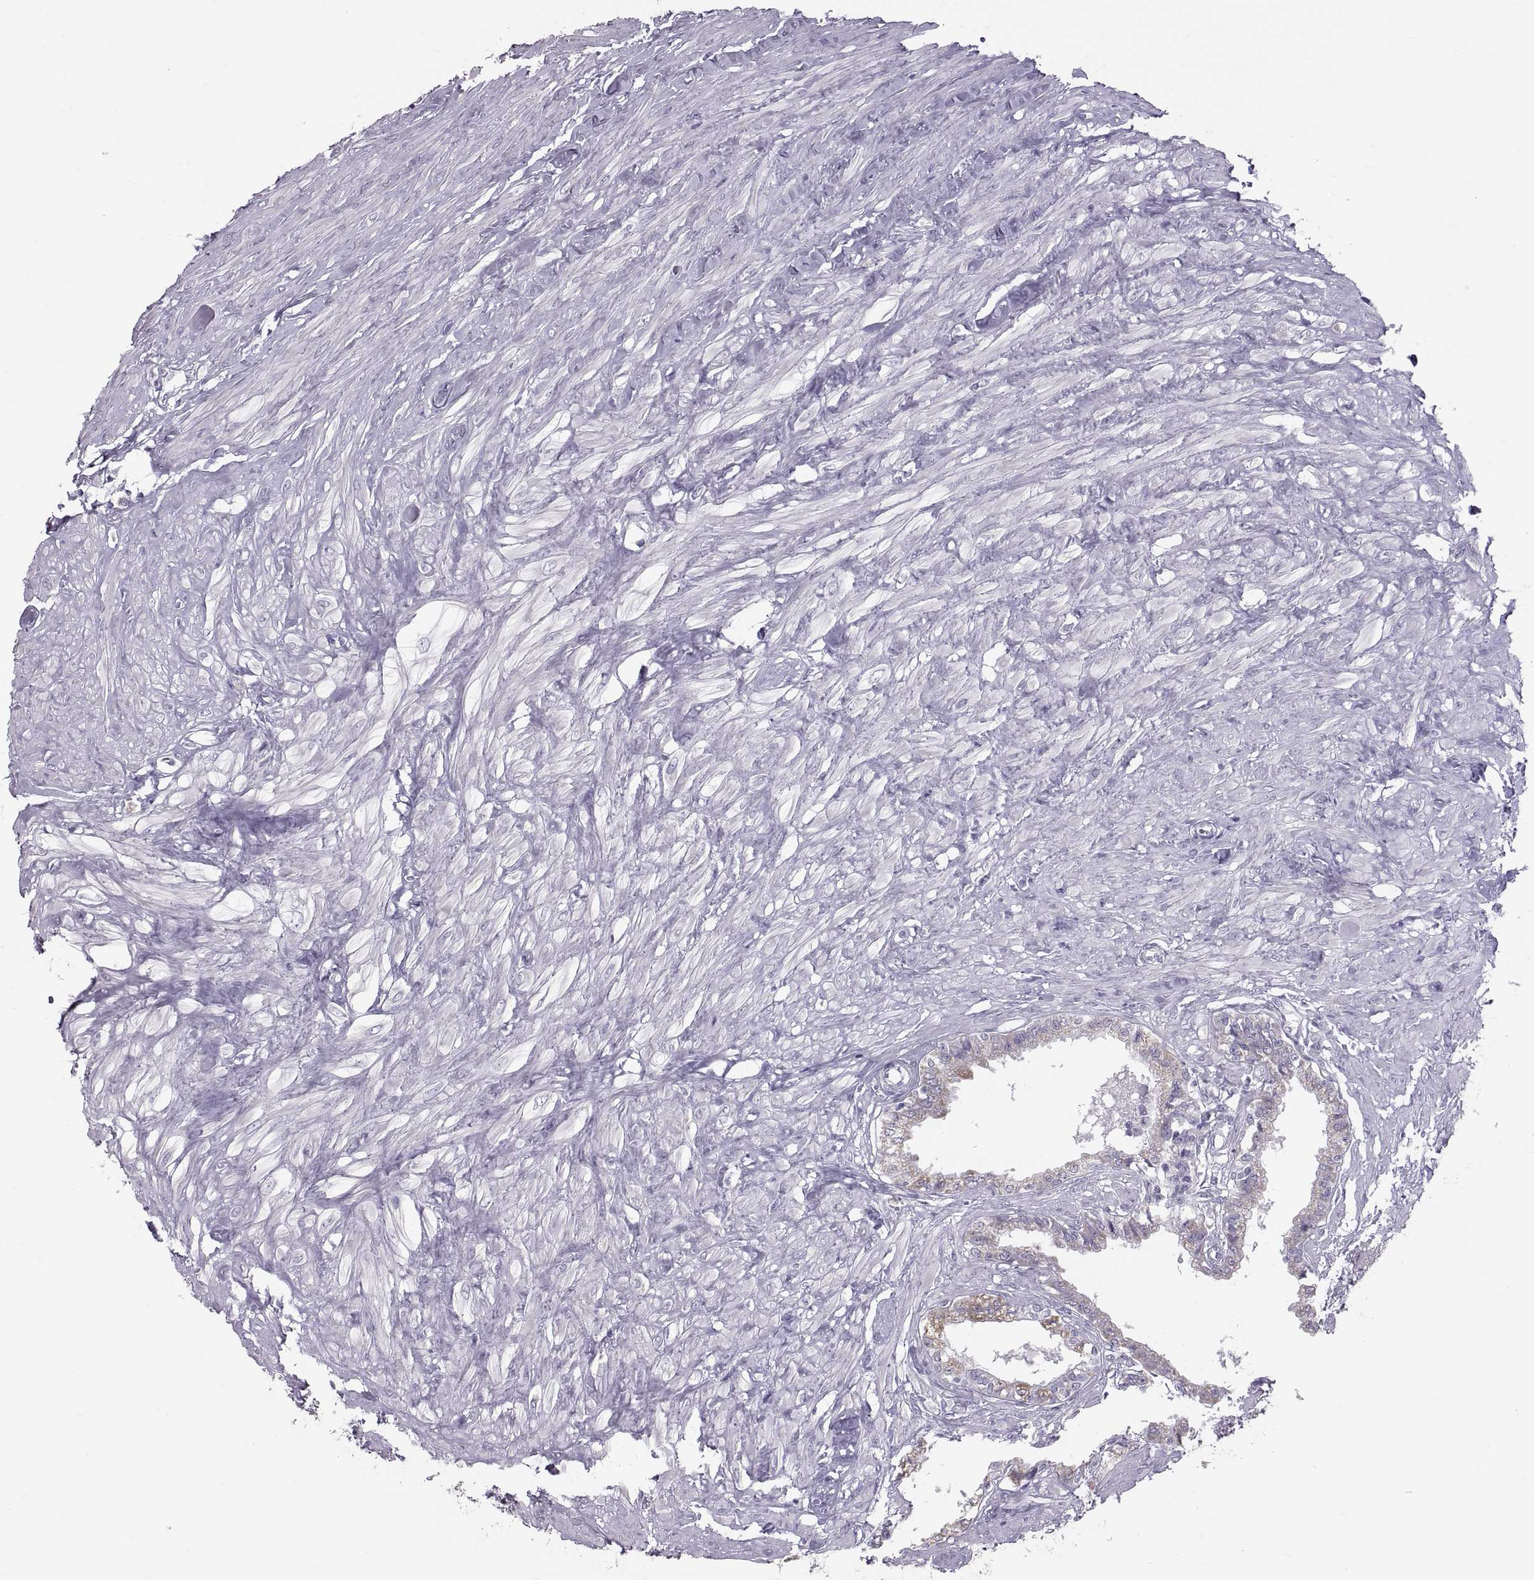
{"staining": {"intensity": "weak", "quantity": ">75%", "location": "cytoplasmic/membranous"}, "tissue": "seminal vesicle", "cell_type": "Glandular cells", "image_type": "normal", "snomed": [{"axis": "morphology", "description": "Normal tissue, NOS"}, {"axis": "morphology", "description": "Urothelial carcinoma, NOS"}, {"axis": "topography", "description": "Urinary bladder"}, {"axis": "topography", "description": "Seminal veicle"}], "caption": "A low amount of weak cytoplasmic/membranous staining is identified in about >75% of glandular cells in normal seminal vesicle.", "gene": "WBP2NL", "patient": {"sex": "male", "age": 76}}